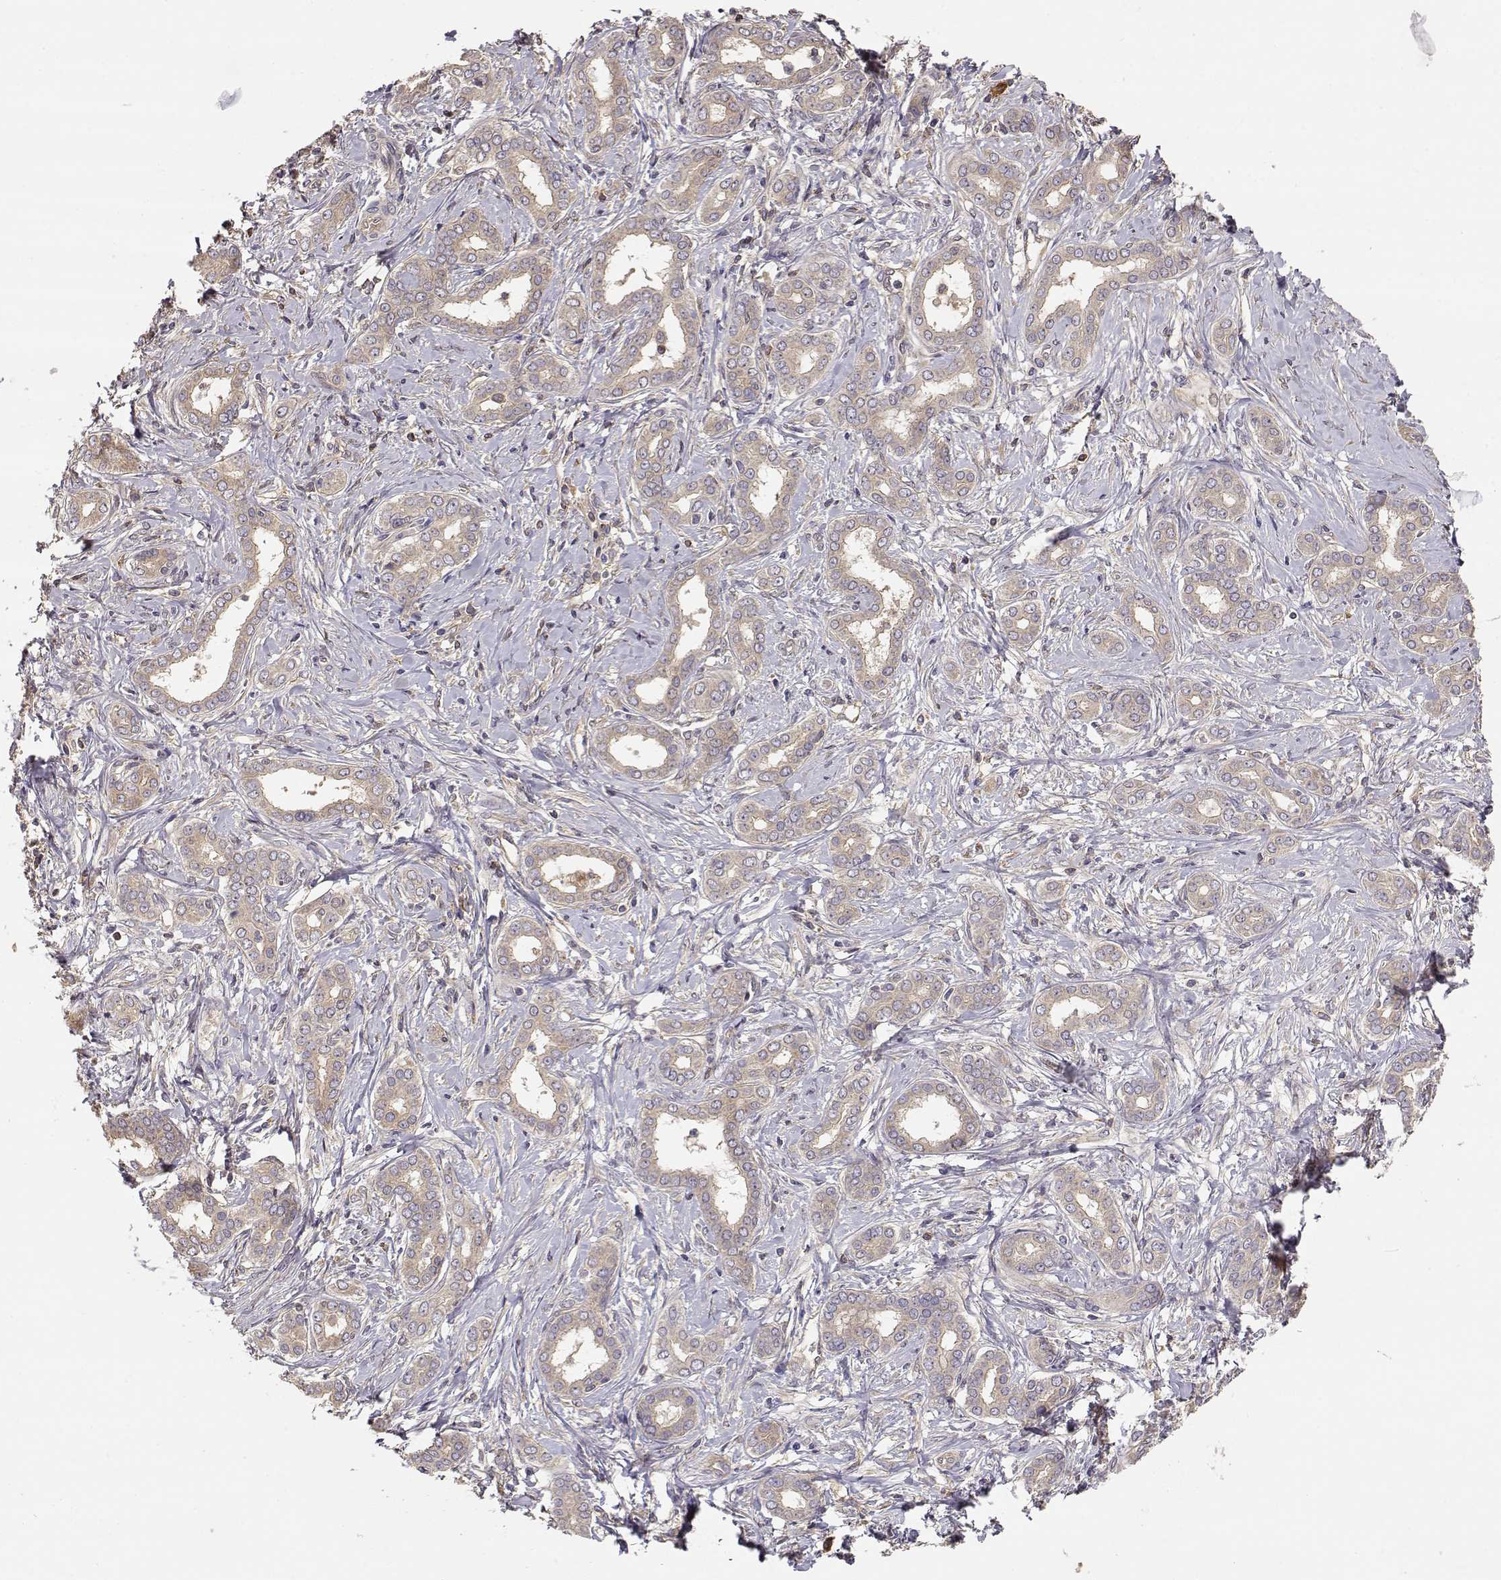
{"staining": {"intensity": "weak", "quantity": "25%-75%", "location": "cytoplasmic/membranous"}, "tissue": "liver cancer", "cell_type": "Tumor cells", "image_type": "cancer", "snomed": [{"axis": "morphology", "description": "Cholangiocarcinoma"}, {"axis": "topography", "description": "Liver"}], "caption": "A brown stain shows weak cytoplasmic/membranous expression of a protein in liver cholangiocarcinoma tumor cells.", "gene": "CRIM1", "patient": {"sex": "female", "age": 47}}